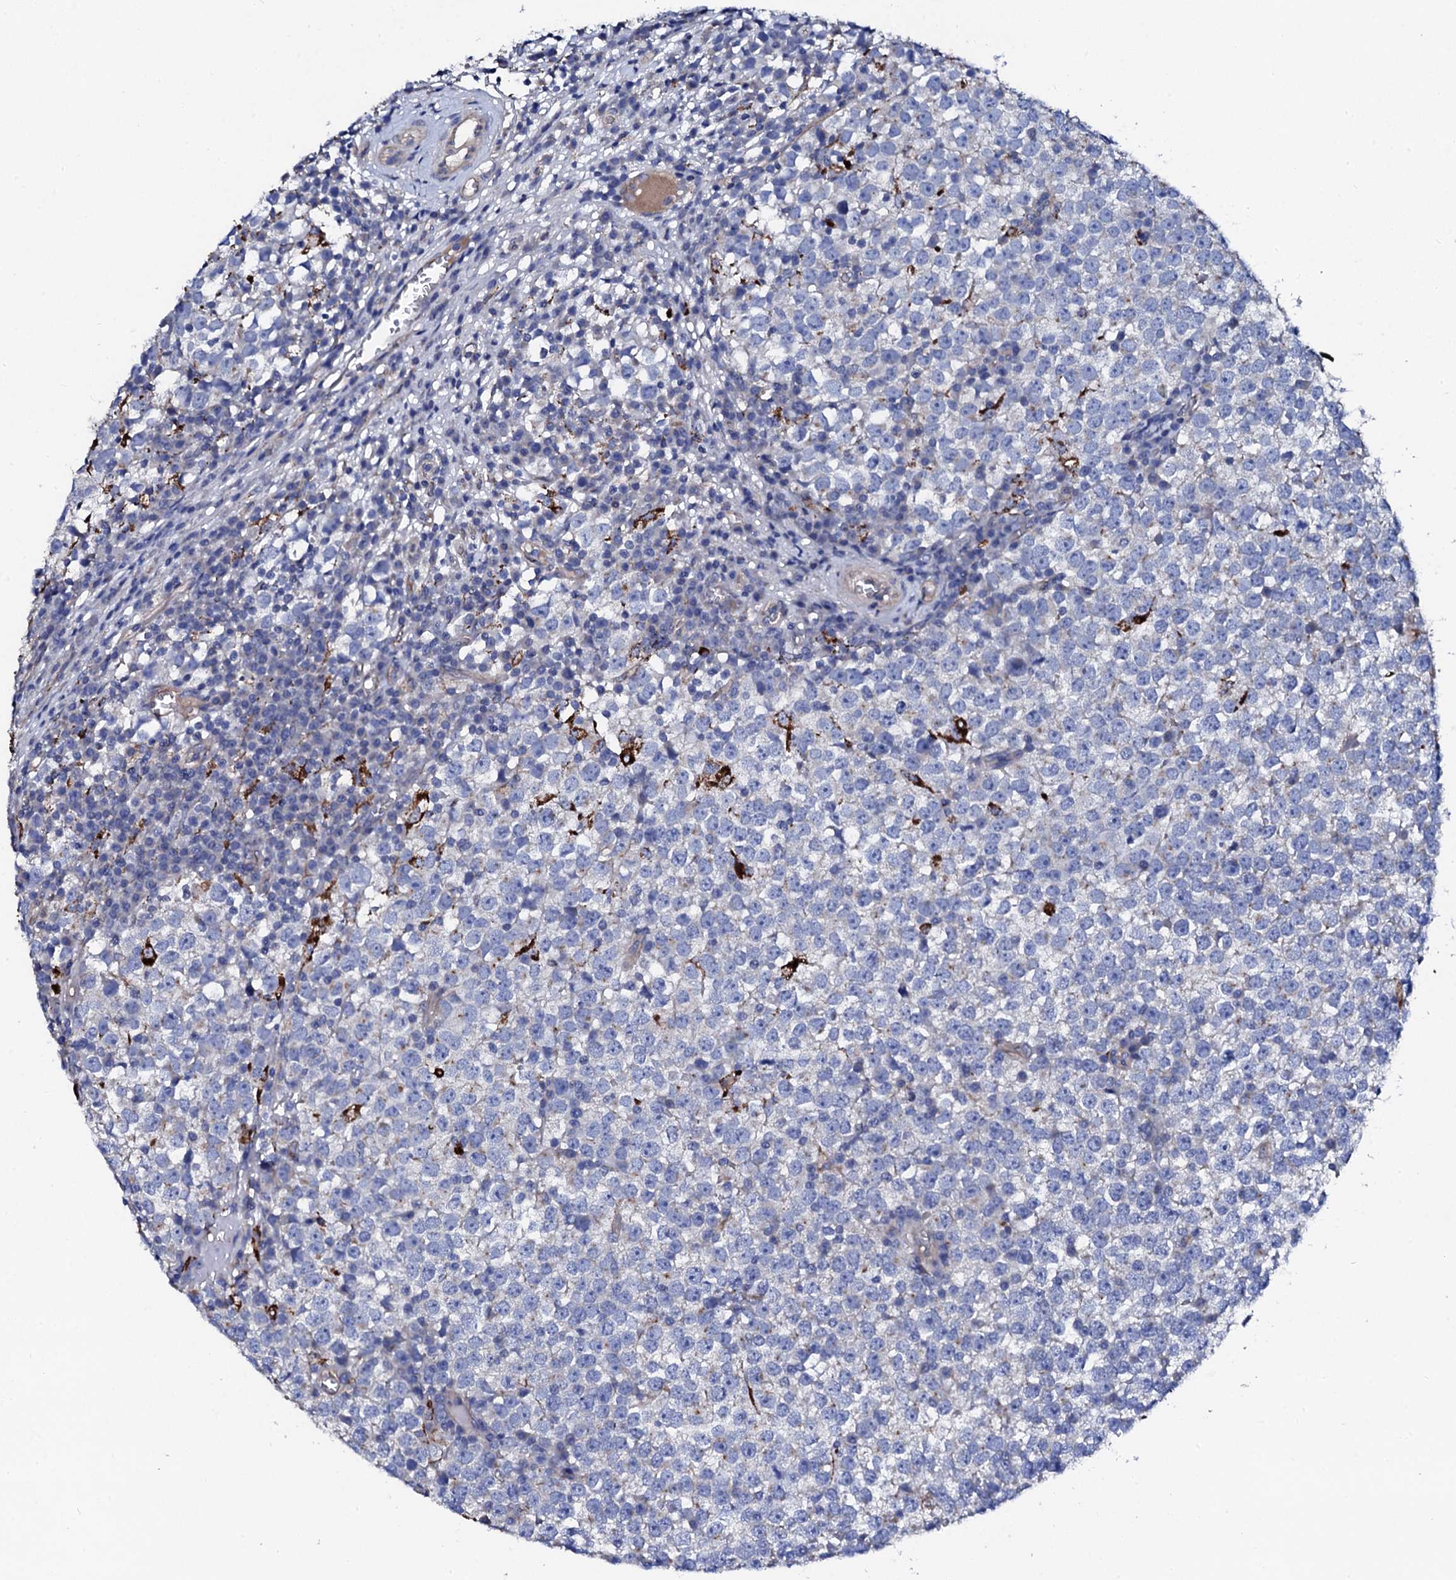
{"staining": {"intensity": "negative", "quantity": "none", "location": "none"}, "tissue": "testis cancer", "cell_type": "Tumor cells", "image_type": "cancer", "snomed": [{"axis": "morphology", "description": "Seminoma, NOS"}, {"axis": "topography", "description": "Testis"}], "caption": "This is a photomicrograph of immunohistochemistry (IHC) staining of testis cancer, which shows no staining in tumor cells. The staining is performed using DAB (3,3'-diaminobenzidine) brown chromogen with nuclei counter-stained in using hematoxylin.", "gene": "KLHL32", "patient": {"sex": "male", "age": 65}}